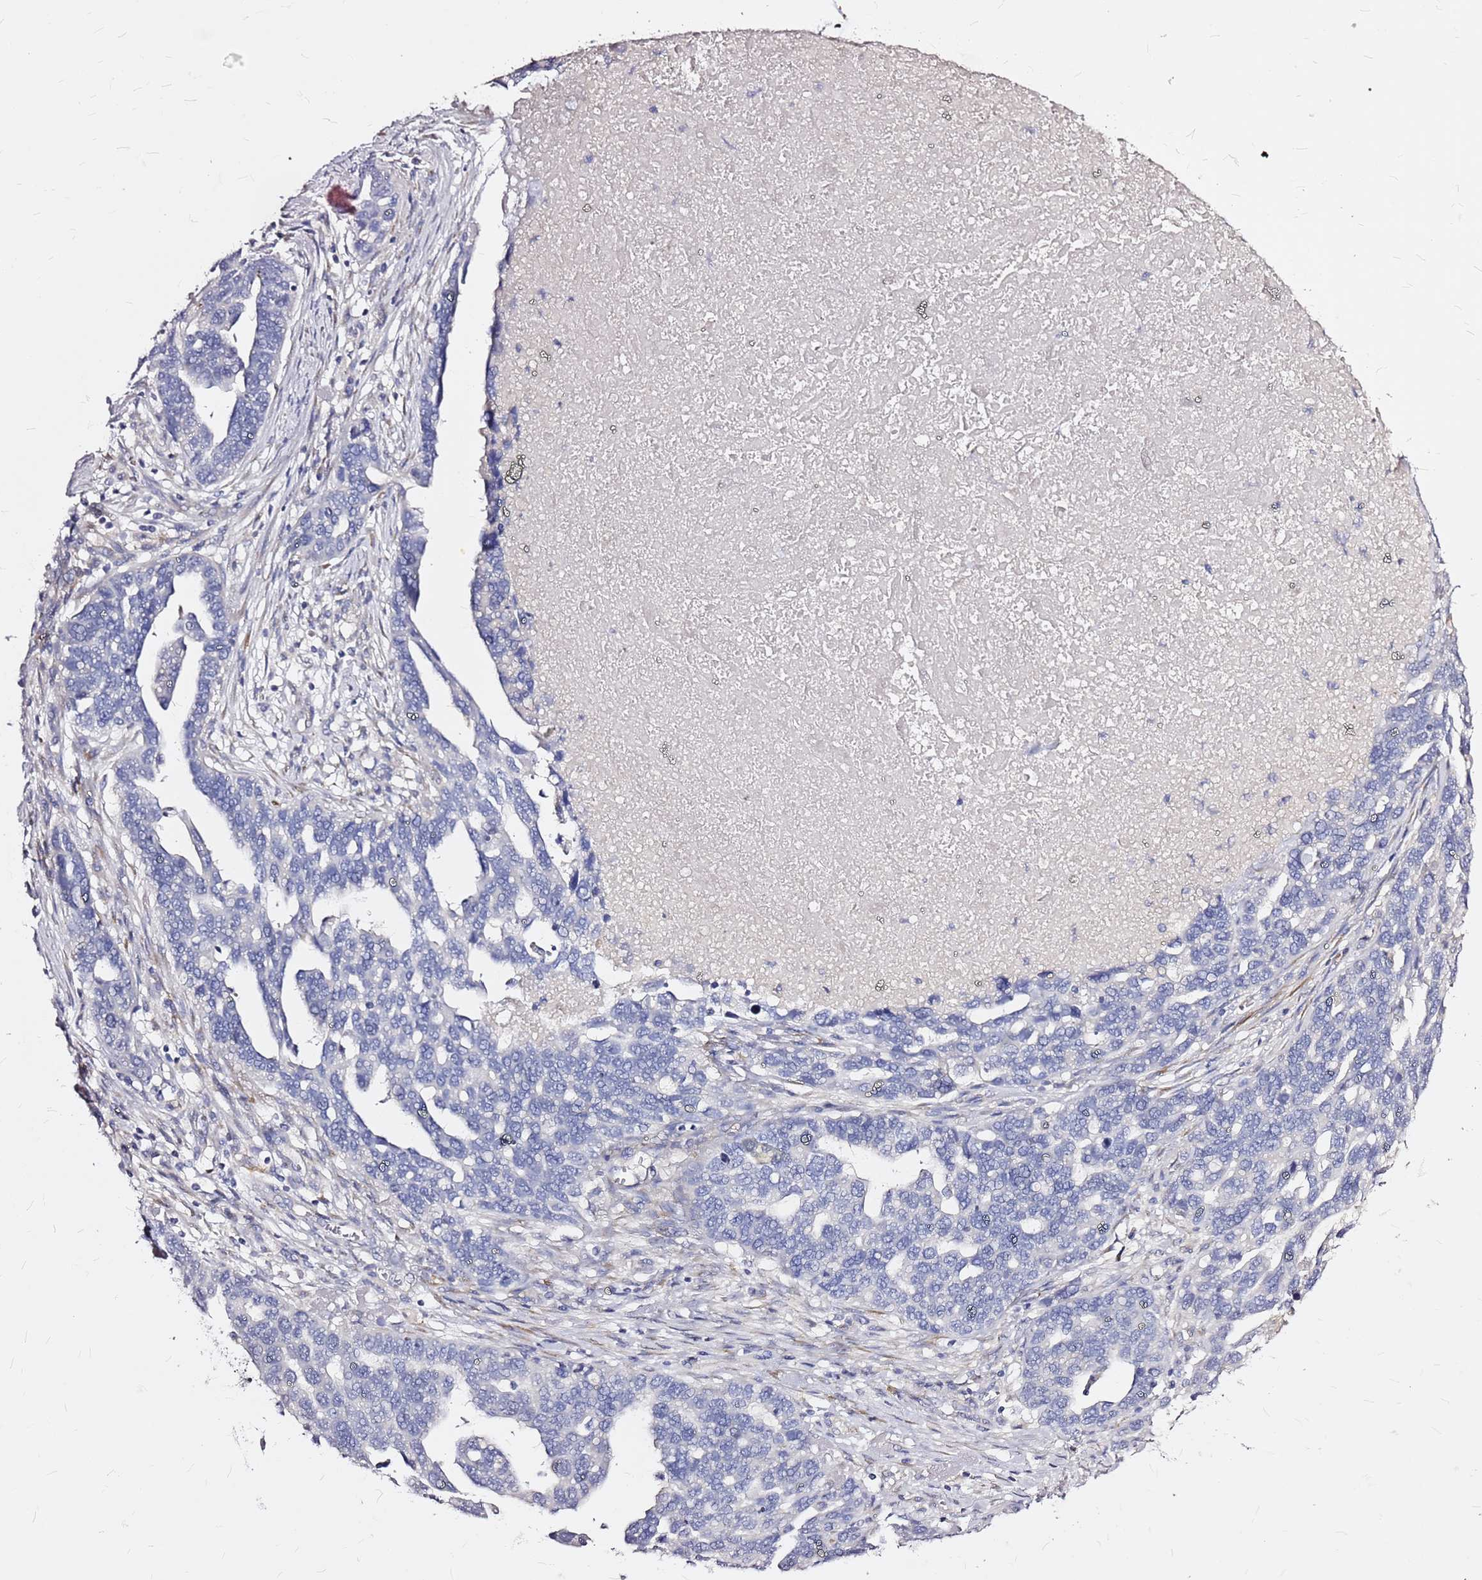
{"staining": {"intensity": "negative", "quantity": "none", "location": "none"}, "tissue": "ovarian cancer", "cell_type": "Tumor cells", "image_type": "cancer", "snomed": [{"axis": "morphology", "description": "Cystadenocarcinoma, serous, NOS"}, {"axis": "topography", "description": "Ovary"}], "caption": "Immunohistochemical staining of ovarian serous cystadenocarcinoma shows no significant positivity in tumor cells. Nuclei are stained in blue.", "gene": "CASD1", "patient": {"sex": "female", "age": 54}}